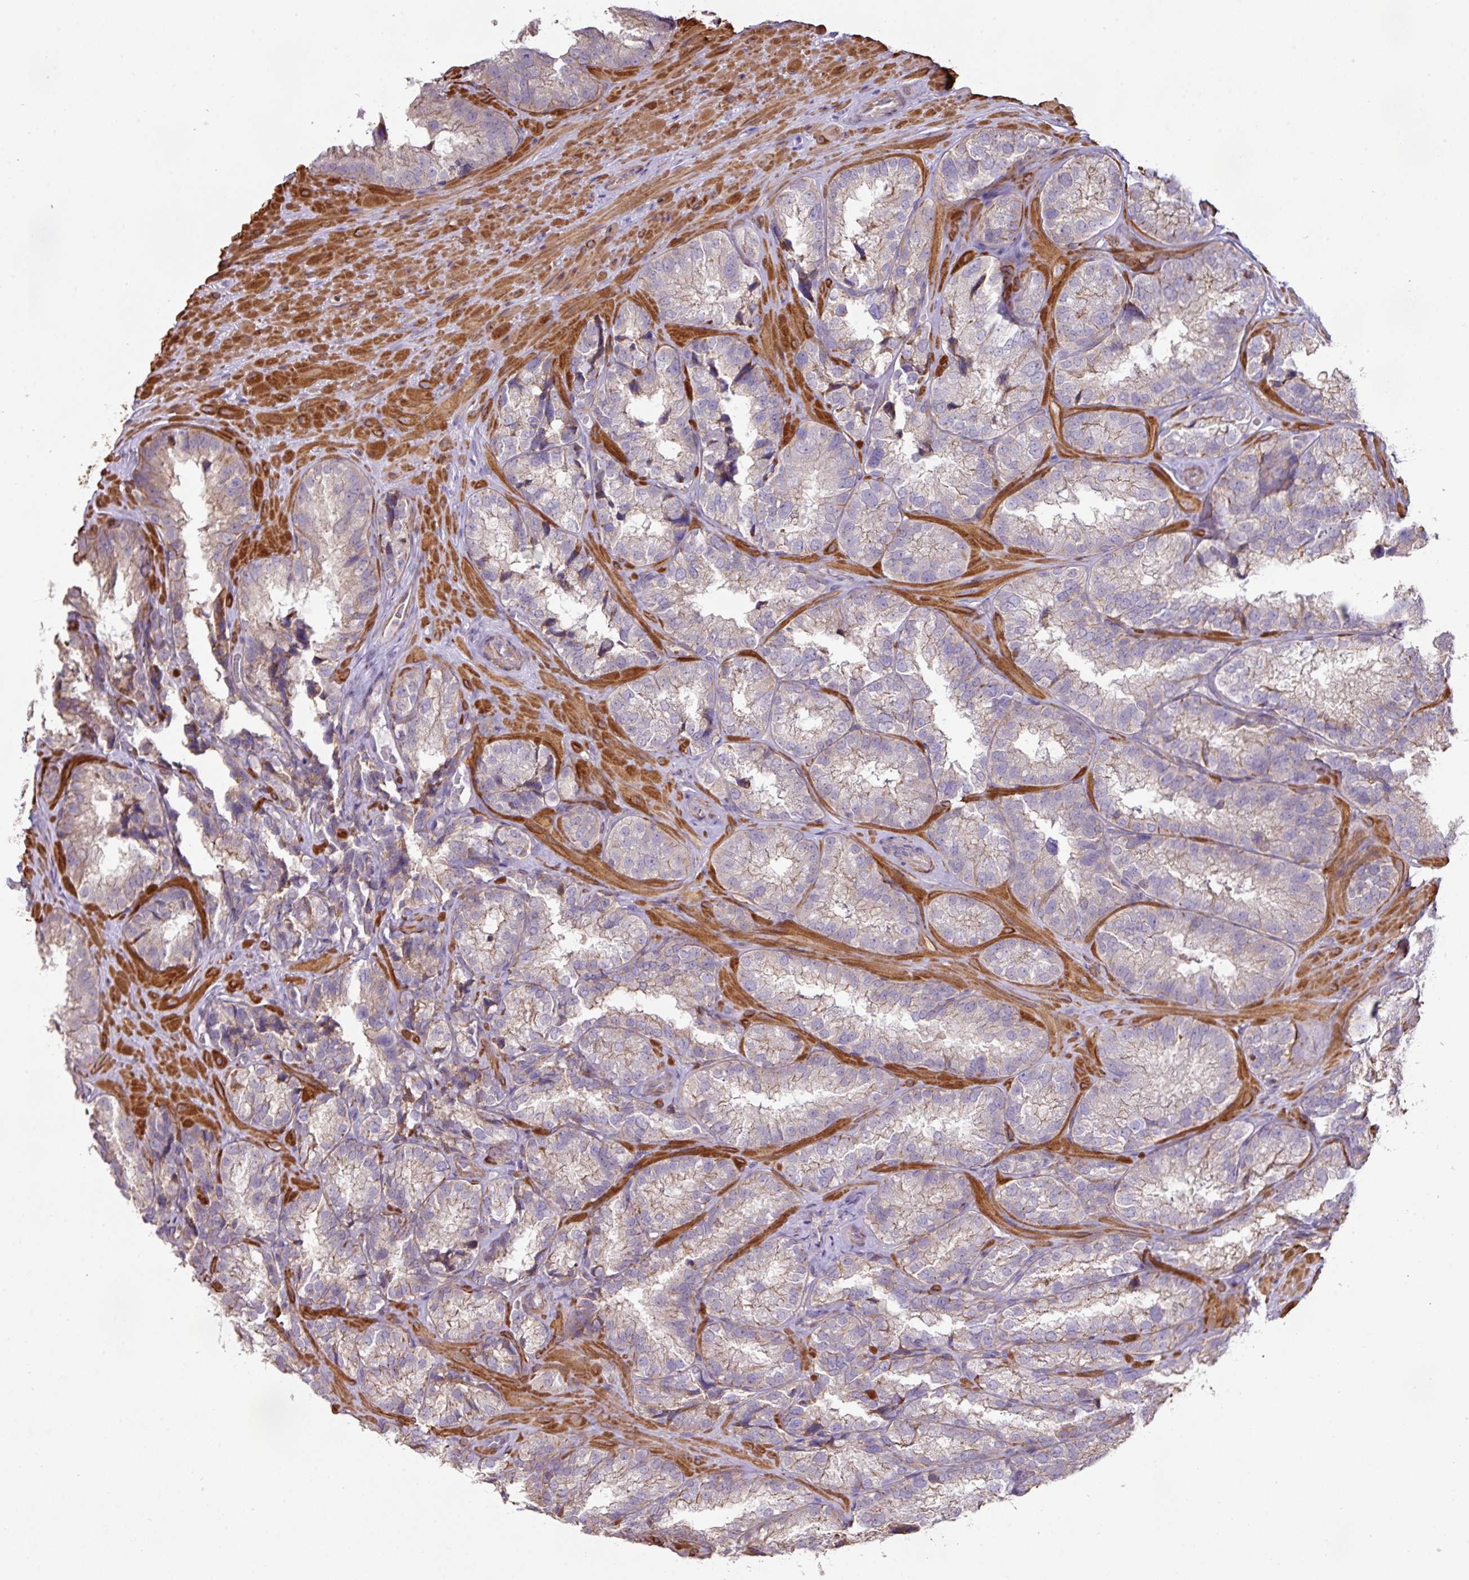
{"staining": {"intensity": "weak", "quantity": "25%-75%", "location": "cytoplasmic/membranous"}, "tissue": "seminal vesicle", "cell_type": "Glandular cells", "image_type": "normal", "snomed": [{"axis": "morphology", "description": "Normal tissue, NOS"}, {"axis": "topography", "description": "Seminal veicle"}], "caption": "DAB immunohistochemical staining of normal human seminal vesicle reveals weak cytoplasmic/membranous protein positivity in approximately 25%-75% of glandular cells.", "gene": "LRRC41", "patient": {"sex": "male", "age": 58}}